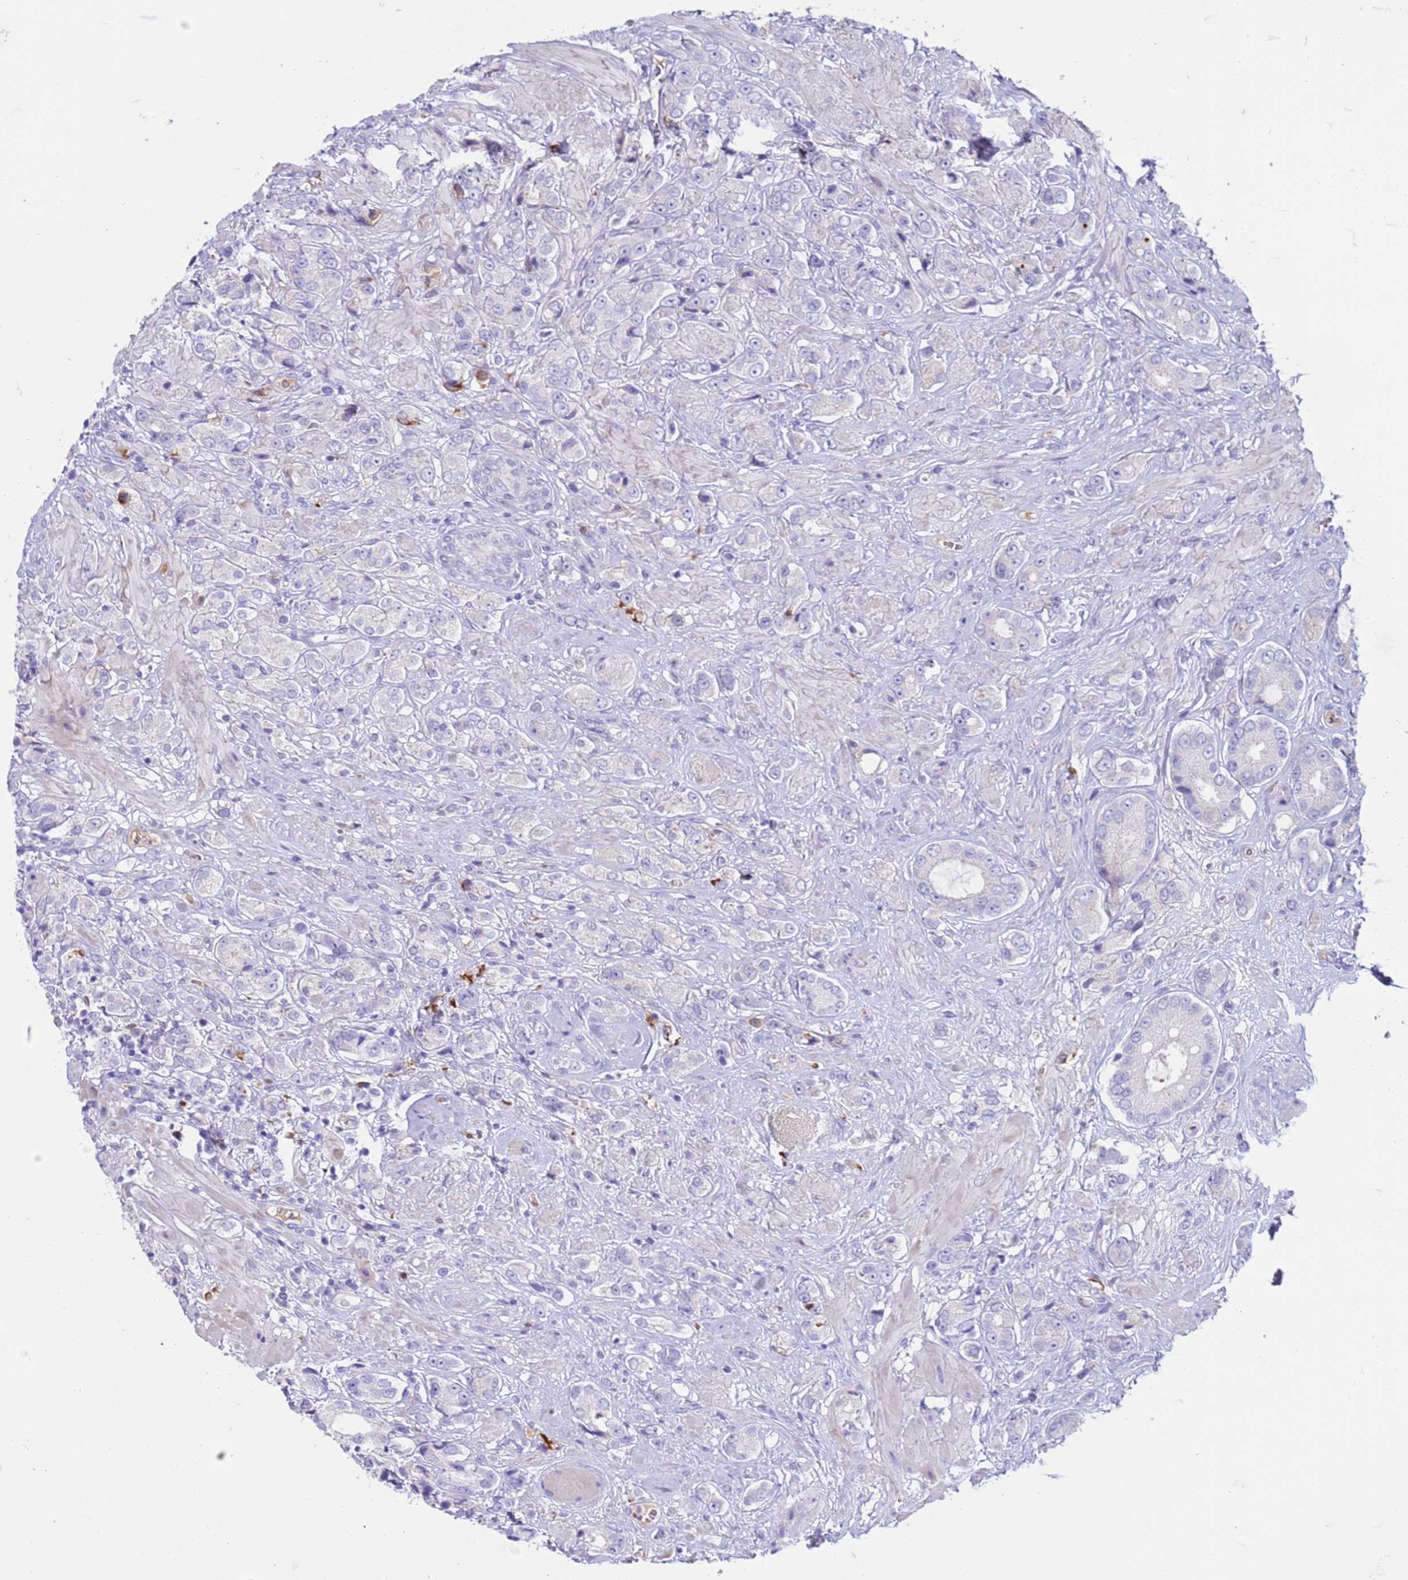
{"staining": {"intensity": "negative", "quantity": "none", "location": "none"}, "tissue": "prostate cancer", "cell_type": "Tumor cells", "image_type": "cancer", "snomed": [{"axis": "morphology", "description": "Adenocarcinoma, High grade"}, {"axis": "topography", "description": "Prostate and seminal vesicle, NOS"}], "caption": "There is no significant expression in tumor cells of prostate high-grade adenocarcinoma.", "gene": "C4orf46", "patient": {"sex": "male", "age": 64}}